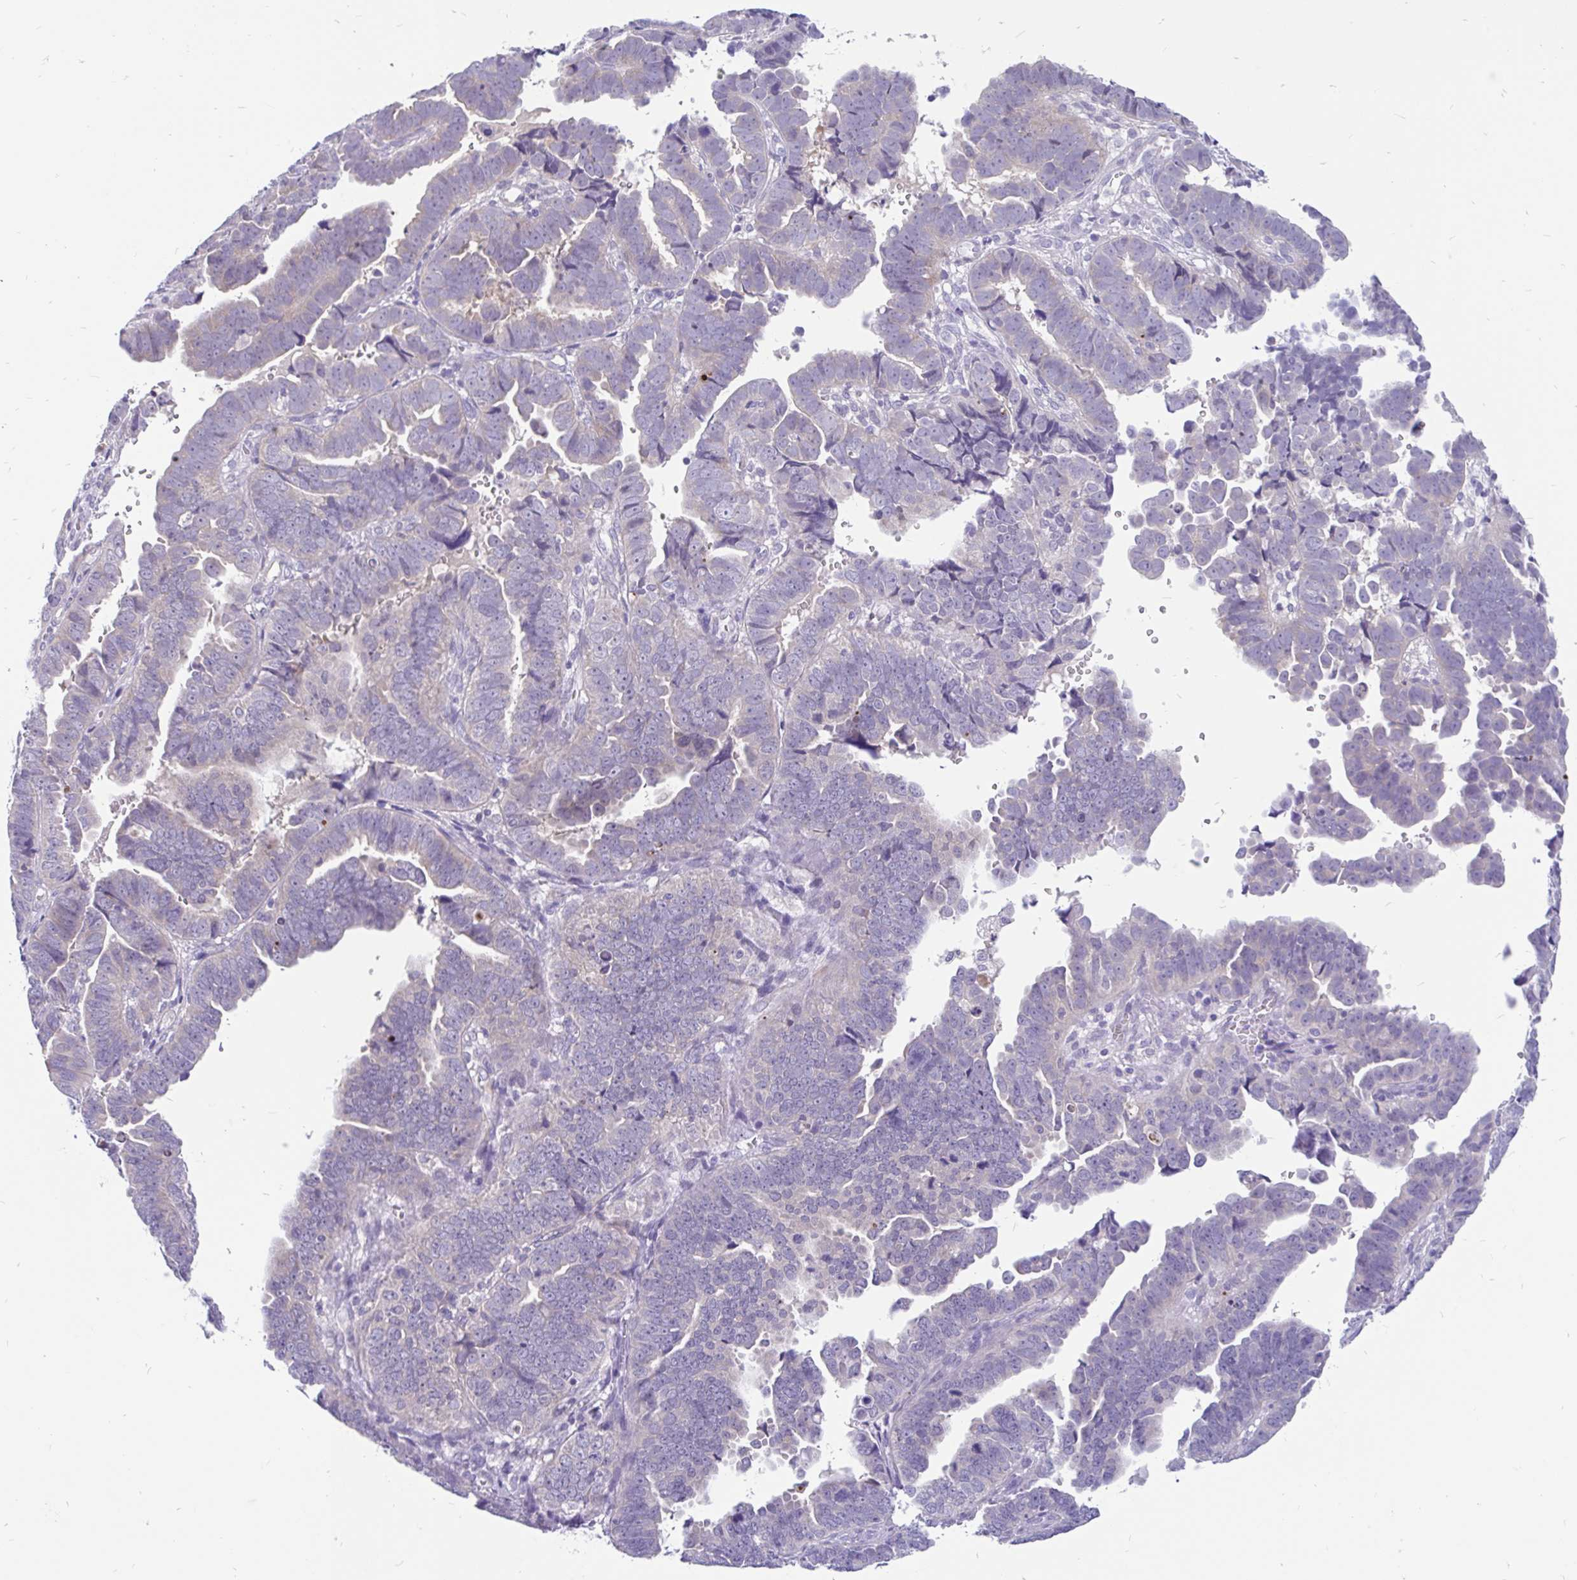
{"staining": {"intensity": "weak", "quantity": "<25%", "location": "cytoplasmic/membranous"}, "tissue": "endometrial cancer", "cell_type": "Tumor cells", "image_type": "cancer", "snomed": [{"axis": "morphology", "description": "Adenocarcinoma, NOS"}, {"axis": "topography", "description": "Endometrium"}], "caption": "Human endometrial cancer stained for a protein using immunohistochemistry (IHC) reveals no expression in tumor cells.", "gene": "KIAA2013", "patient": {"sex": "female", "age": 75}}